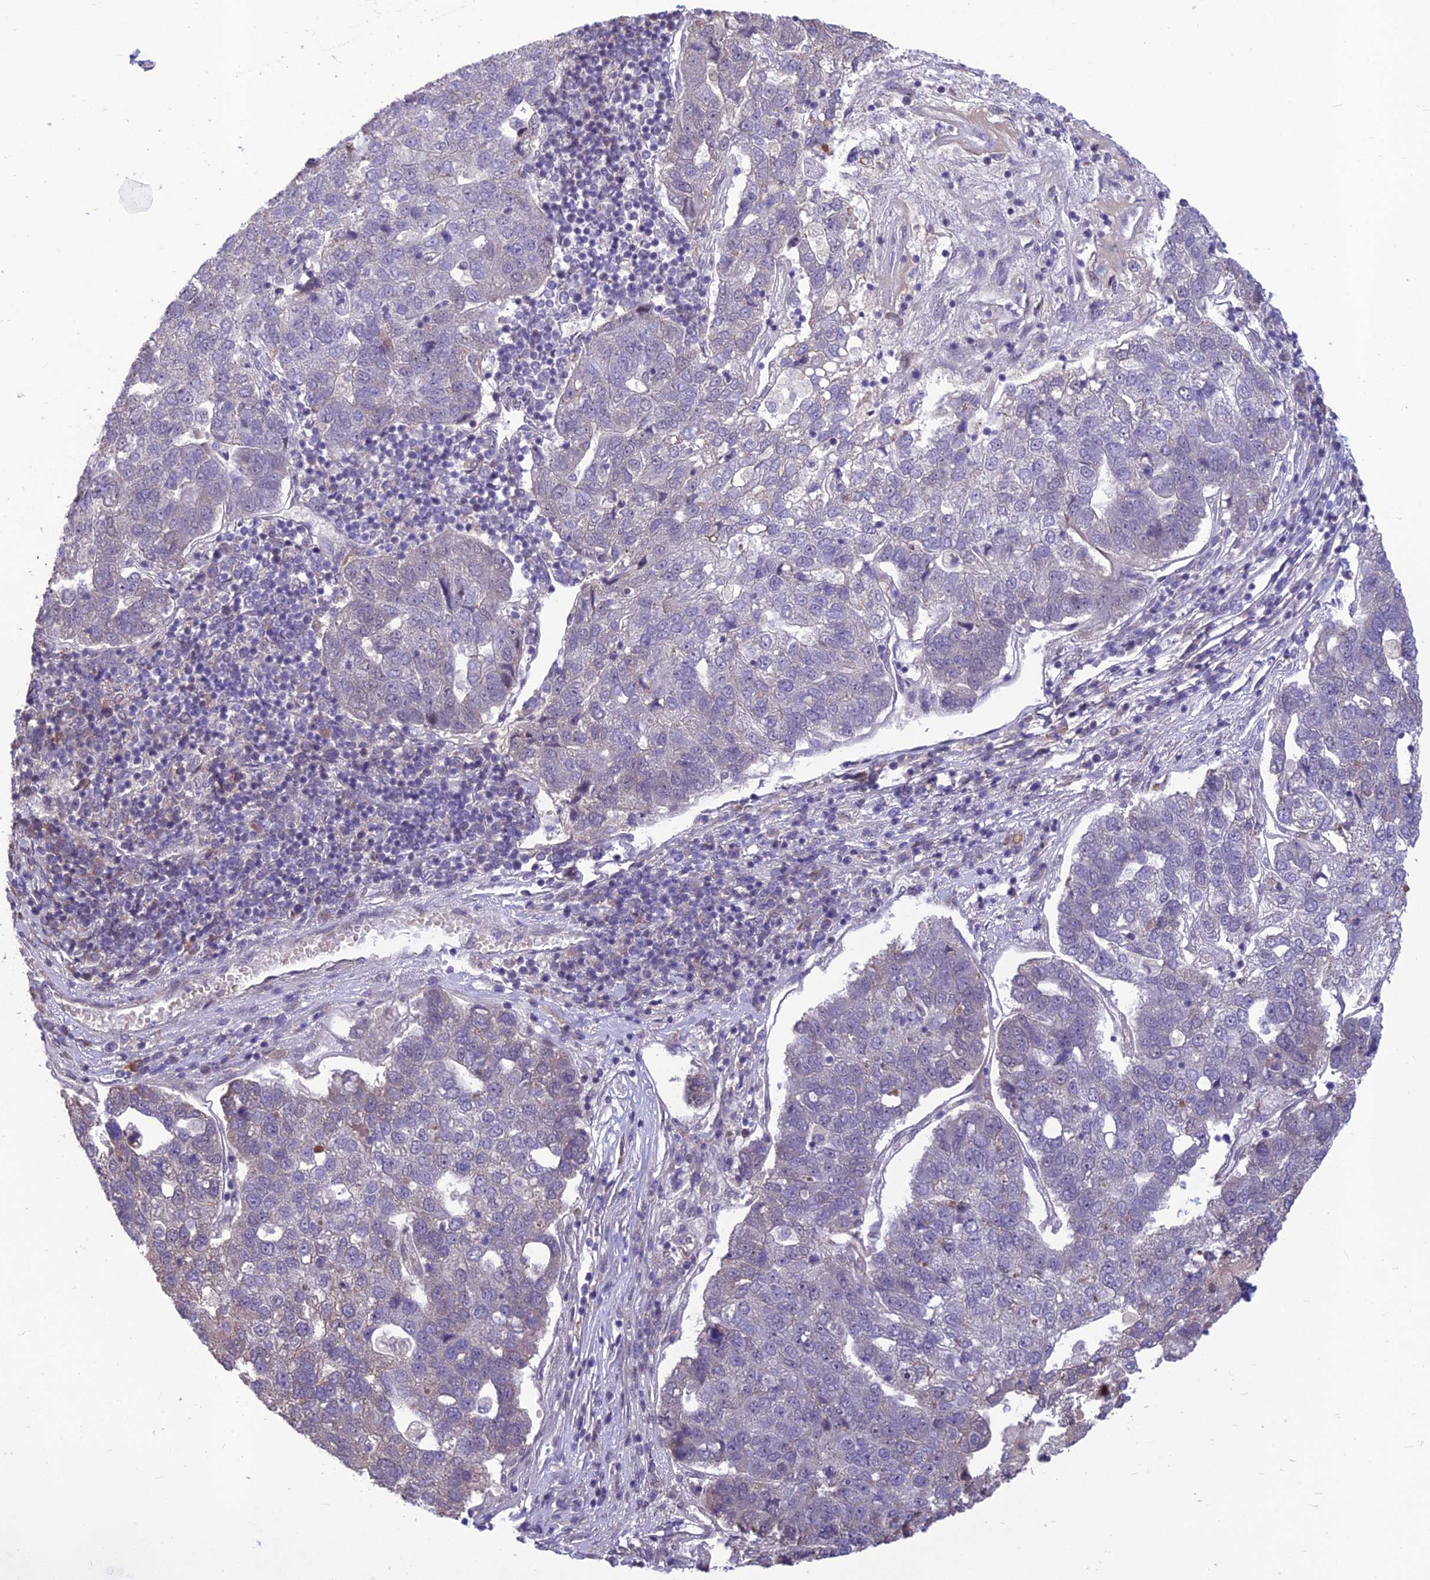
{"staining": {"intensity": "negative", "quantity": "none", "location": "none"}, "tissue": "pancreatic cancer", "cell_type": "Tumor cells", "image_type": "cancer", "snomed": [{"axis": "morphology", "description": "Adenocarcinoma, NOS"}, {"axis": "topography", "description": "Pancreas"}], "caption": "The micrograph displays no staining of tumor cells in pancreatic cancer.", "gene": "FBRS", "patient": {"sex": "female", "age": 61}}